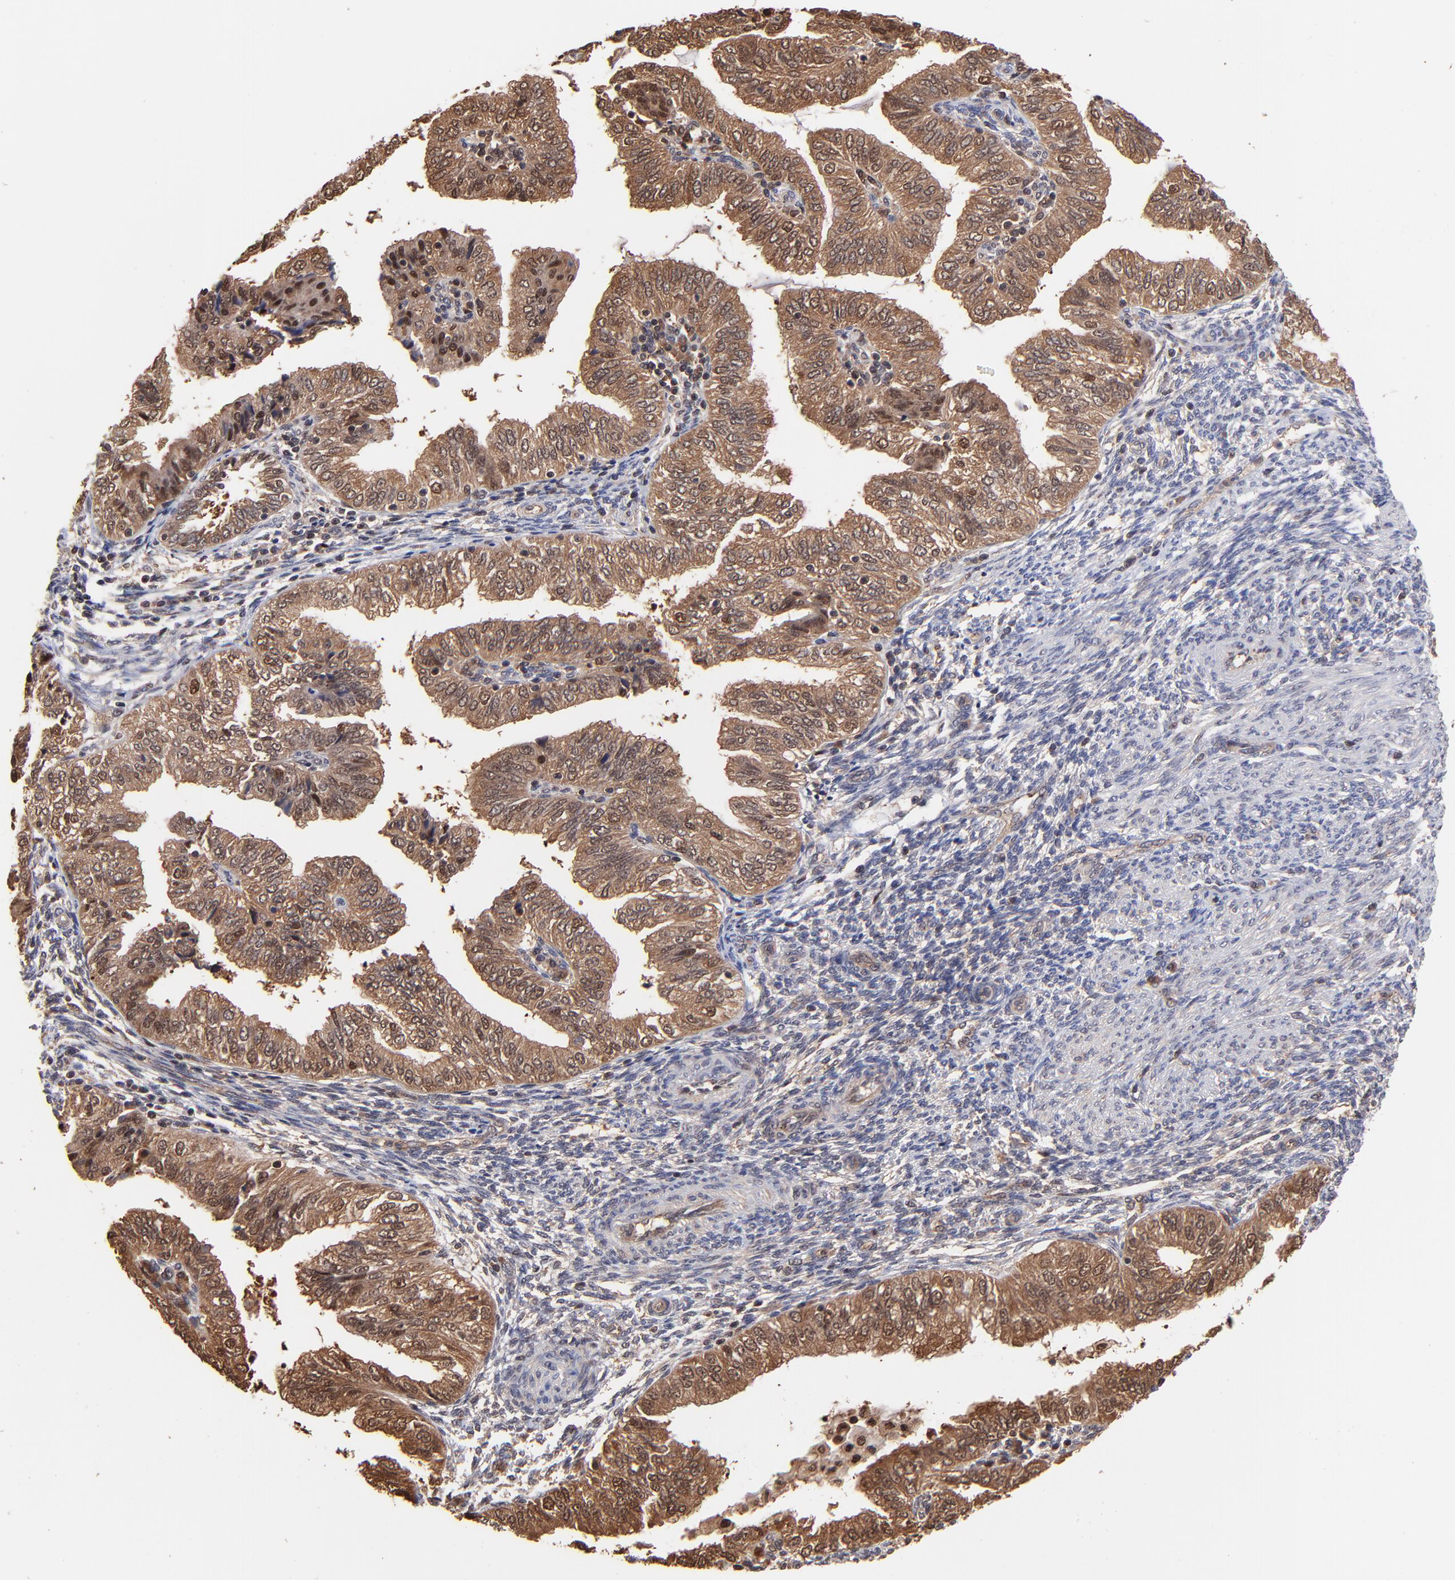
{"staining": {"intensity": "strong", "quantity": ">75%", "location": "cytoplasmic/membranous,nuclear"}, "tissue": "endometrial cancer", "cell_type": "Tumor cells", "image_type": "cancer", "snomed": [{"axis": "morphology", "description": "Adenocarcinoma, NOS"}, {"axis": "topography", "description": "Endometrium"}], "caption": "IHC of endometrial adenocarcinoma reveals high levels of strong cytoplasmic/membranous and nuclear expression in approximately >75% of tumor cells.", "gene": "PSMA6", "patient": {"sex": "female", "age": 51}}